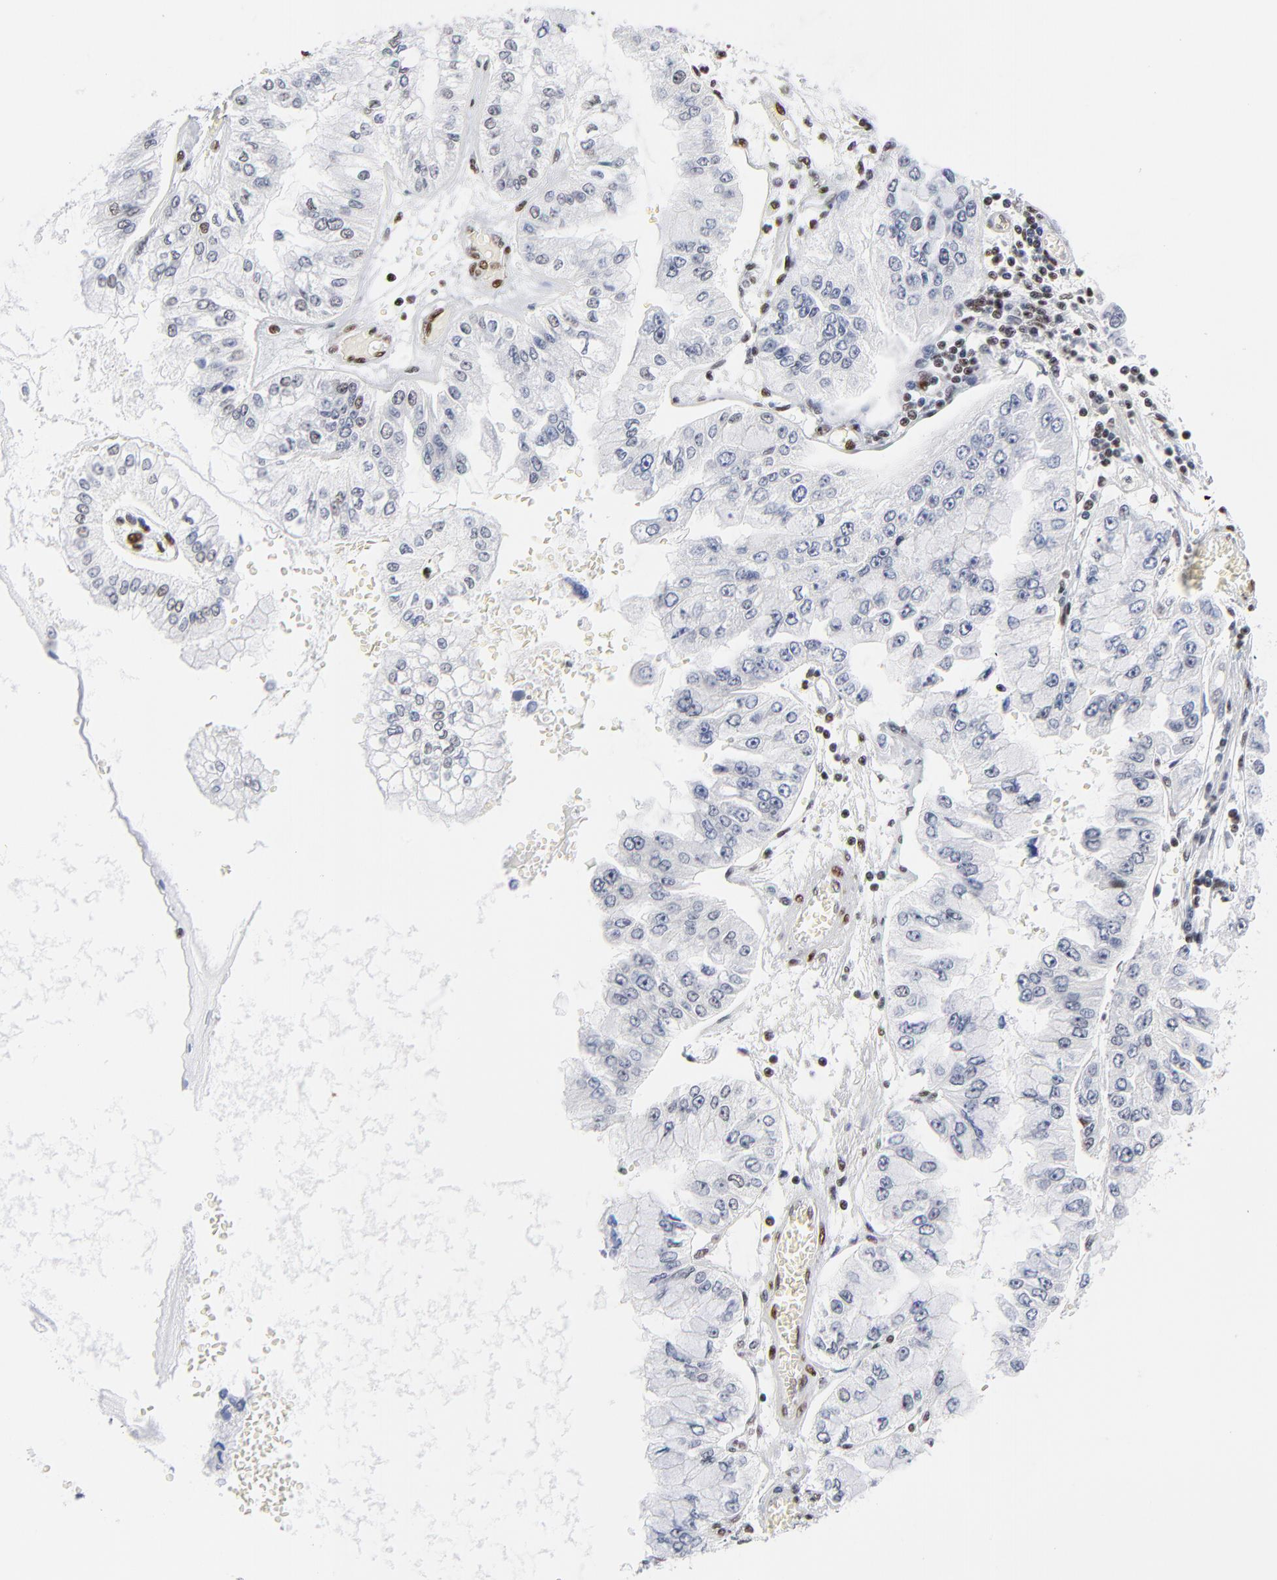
{"staining": {"intensity": "negative", "quantity": "none", "location": "none"}, "tissue": "liver cancer", "cell_type": "Tumor cells", "image_type": "cancer", "snomed": [{"axis": "morphology", "description": "Cholangiocarcinoma"}, {"axis": "topography", "description": "Liver"}], "caption": "Liver cancer was stained to show a protein in brown. There is no significant positivity in tumor cells. (Brightfield microscopy of DAB (3,3'-diaminobenzidine) immunohistochemistry (IHC) at high magnification).", "gene": "CREB1", "patient": {"sex": "female", "age": 79}}